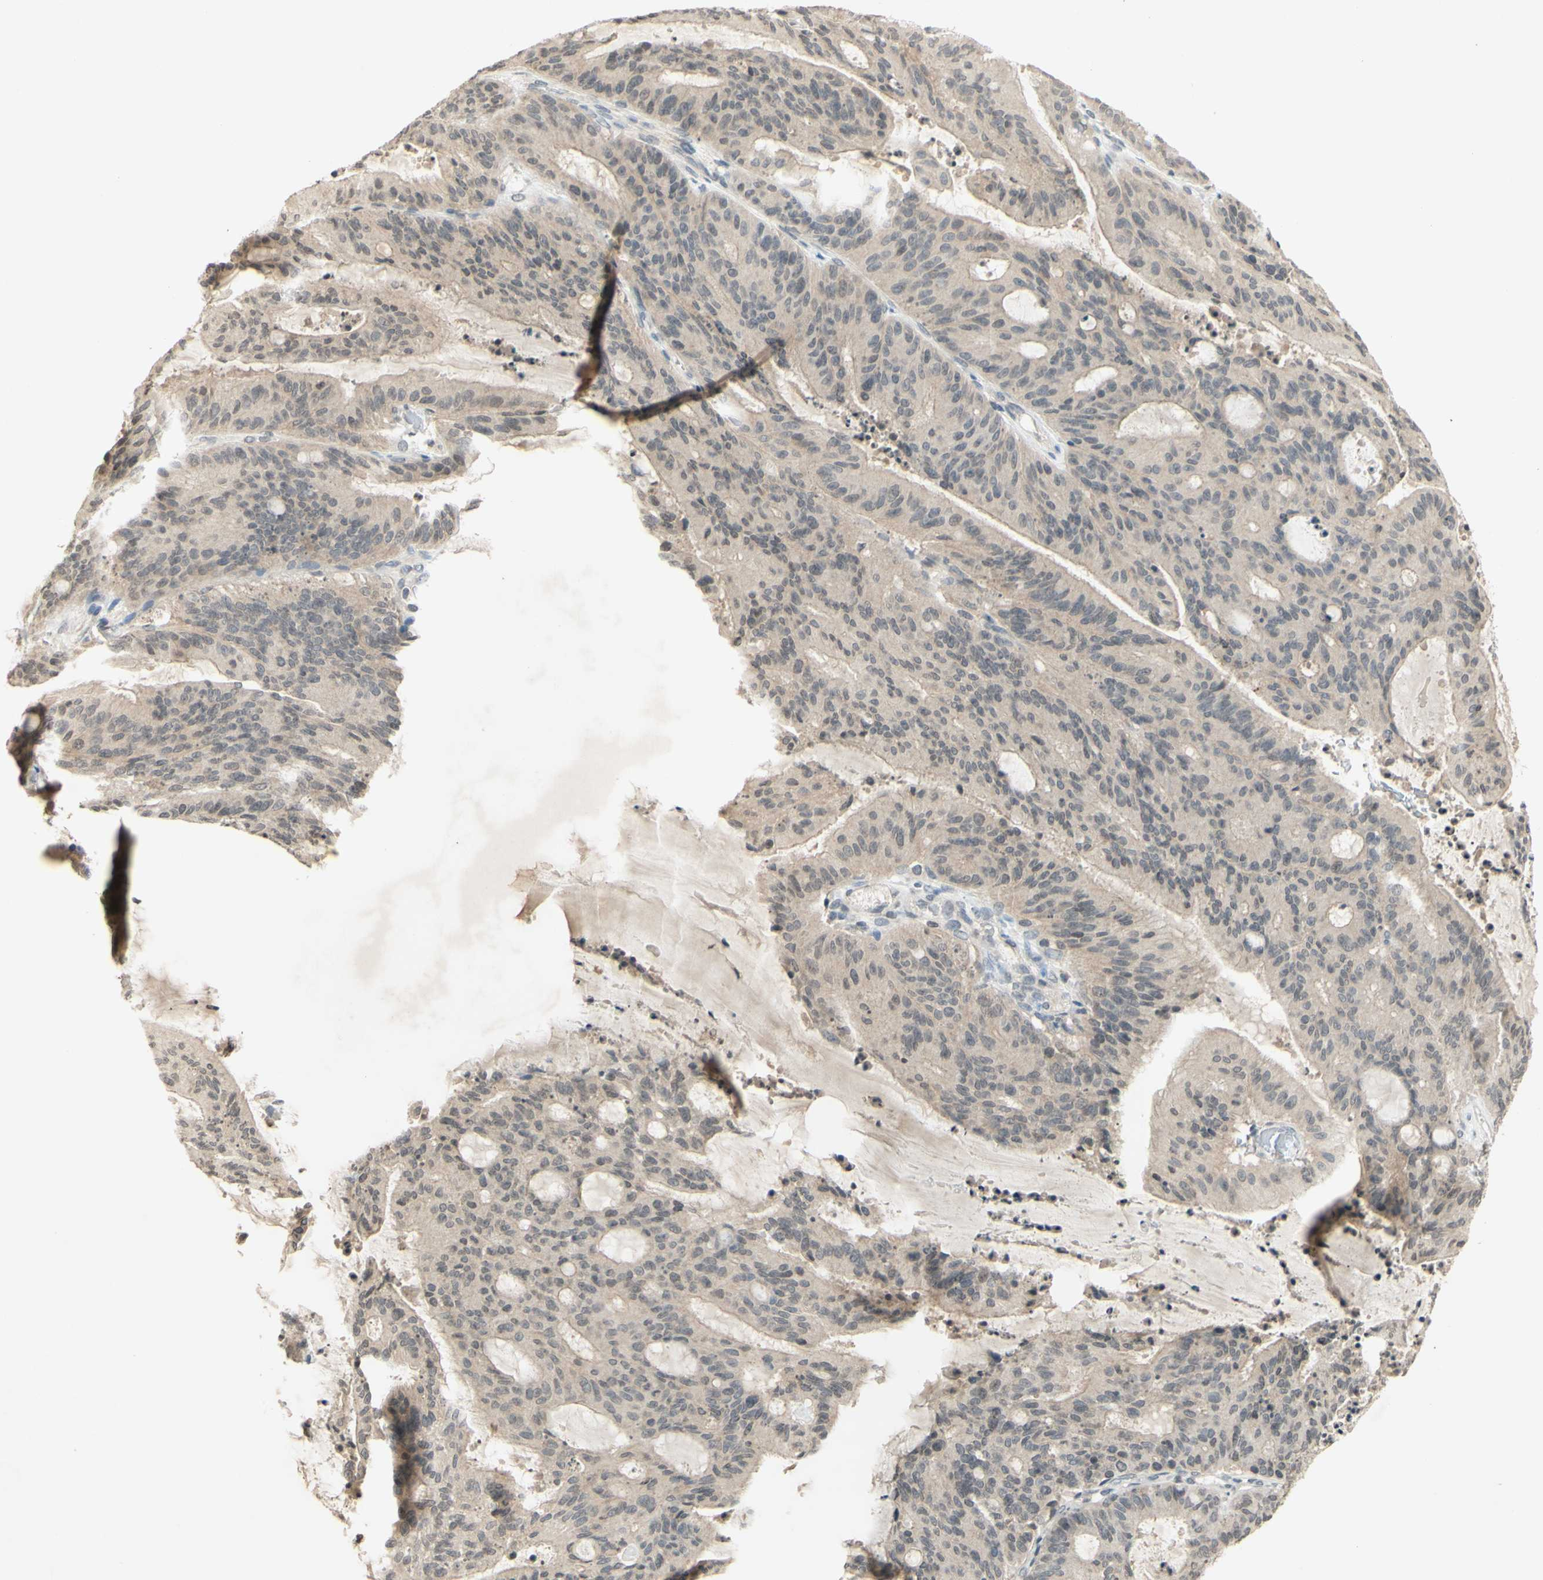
{"staining": {"intensity": "weak", "quantity": ">75%", "location": "cytoplasmic/membranous"}, "tissue": "liver cancer", "cell_type": "Tumor cells", "image_type": "cancer", "snomed": [{"axis": "morphology", "description": "Cholangiocarcinoma"}, {"axis": "topography", "description": "Liver"}], "caption": "Human liver cholangiocarcinoma stained with a protein marker demonstrates weak staining in tumor cells.", "gene": "GLI1", "patient": {"sex": "female", "age": 73}}